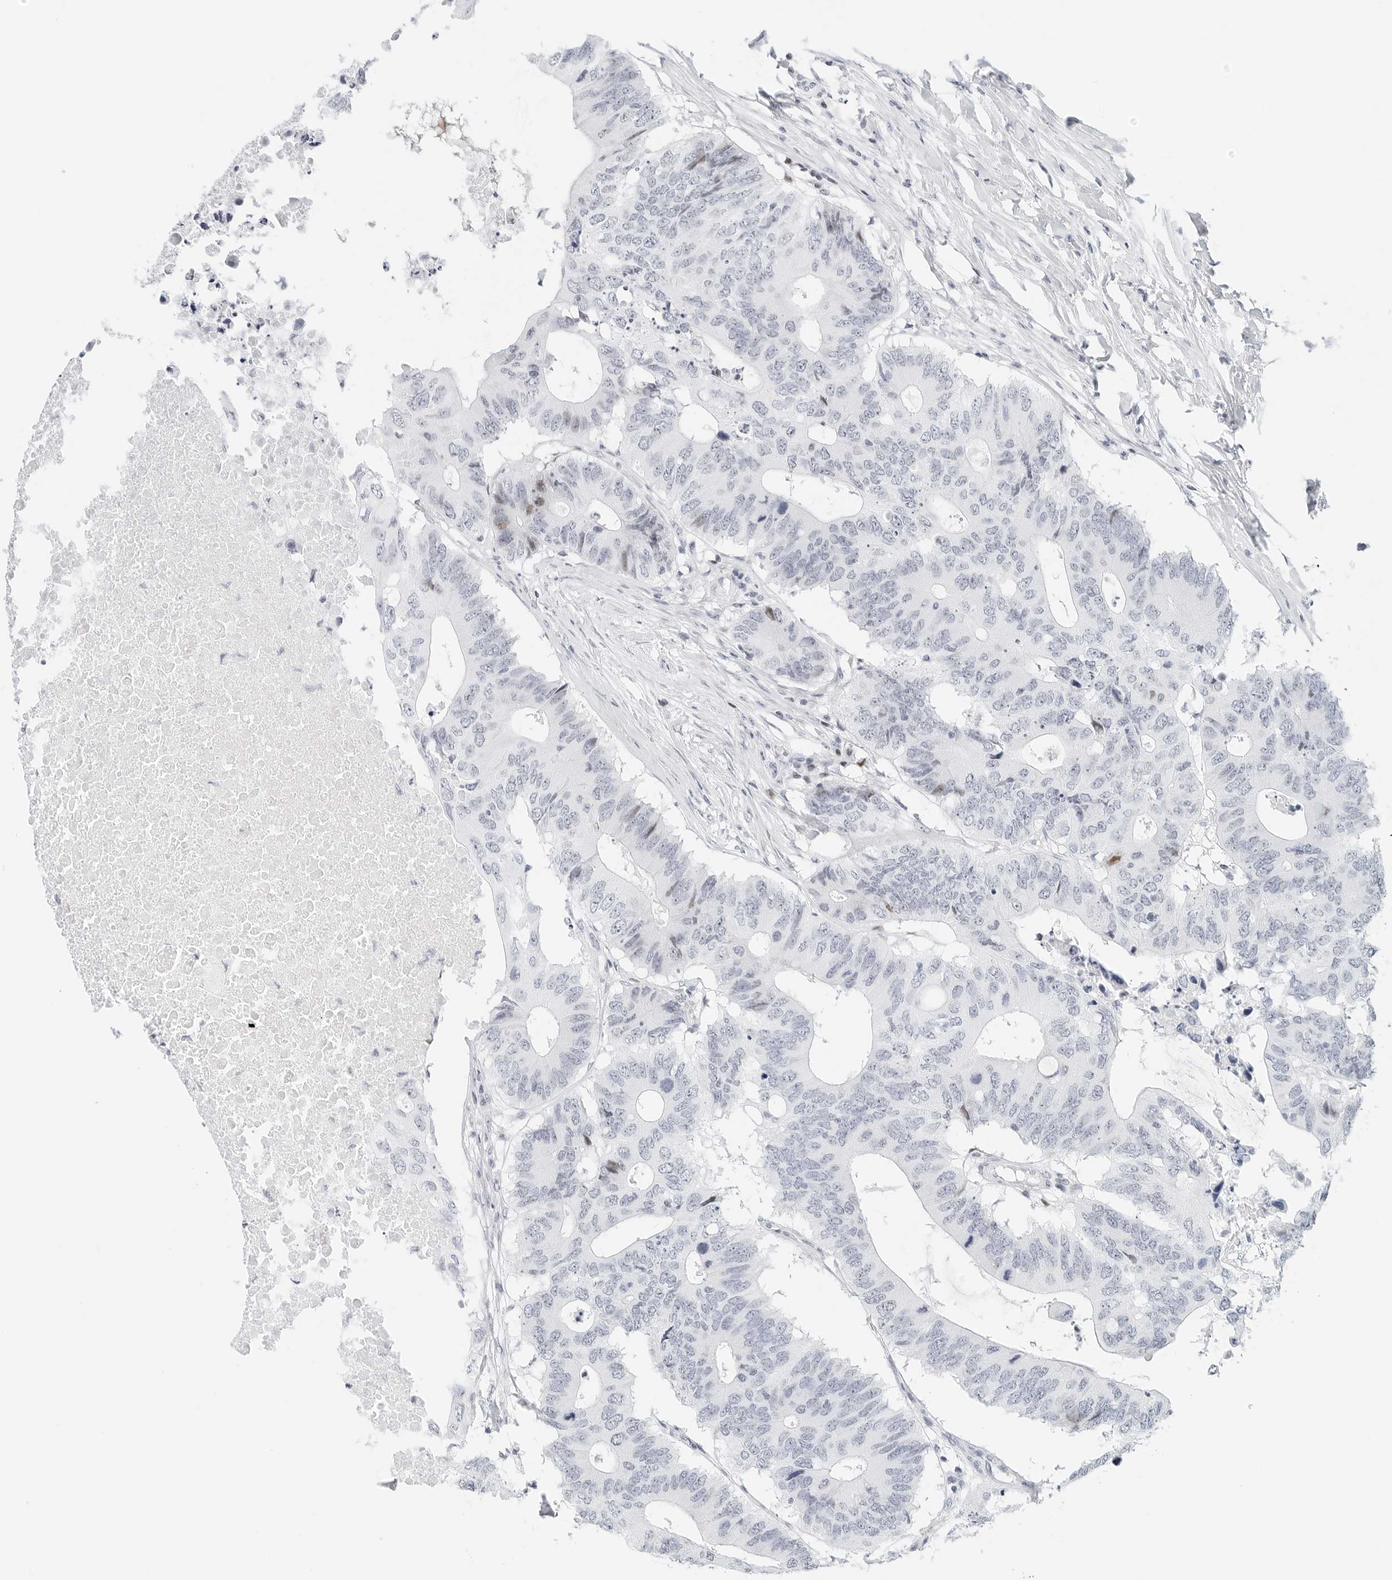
{"staining": {"intensity": "weak", "quantity": "<25%", "location": "nuclear"}, "tissue": "colorectal cancer", "cell_type": "Tumor cells", "image_type": "cancer", "snomed": [{"axis": "morphology", "description": "Adenocarcinoma, NOS"}, {"axis": "topography", "description": "Colon"}], "caption": "Tumor cells show no significant protein positivity in adenocarcinoma (colorectal). (DAB immunohistochemistry, high magnification).", "gene": "NTMT2", "patient": {"sex": "male", "age": 71}}